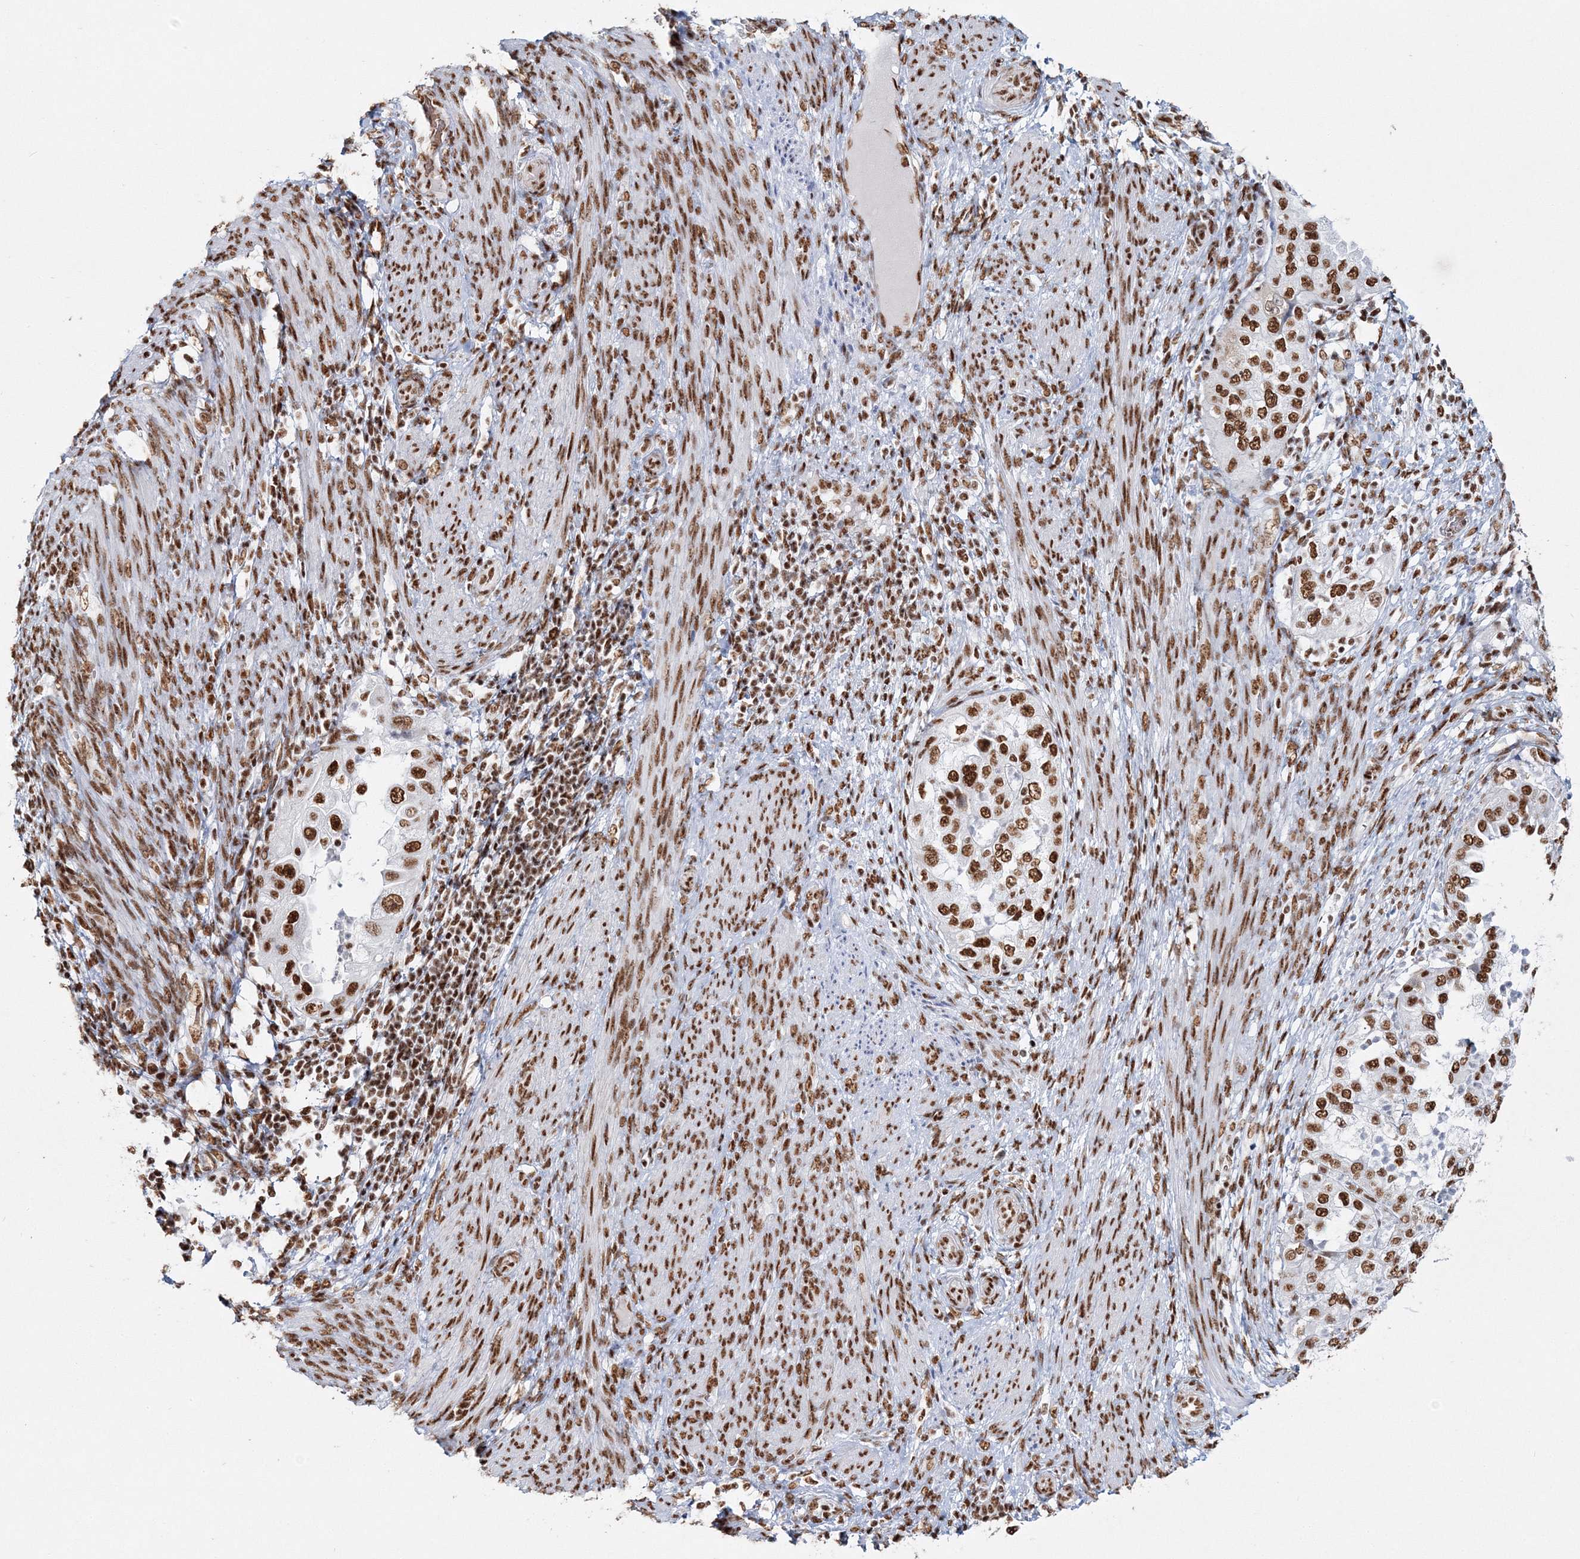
{"staining": {"intensity": "strong", "quantity": ">75%", "location": "nuclear"}, "tissue": "endometrial cancer", "cell_type": "Tumor cells", "image_type": "cancer", "snomed": [{"axis": "morphology", "description": "Adenocarcinoma, NOS"}, {"axis": "topography", "description": "Endometrium"}], "caption": "Adenocarcinoma (endometrial) tissue displays strong nuclear expression in approximately >75% of tumor cells, visualized by immunohistochemistry.", "gene": "QRICH1", "patient": {"sex": "female", "age": 85}}